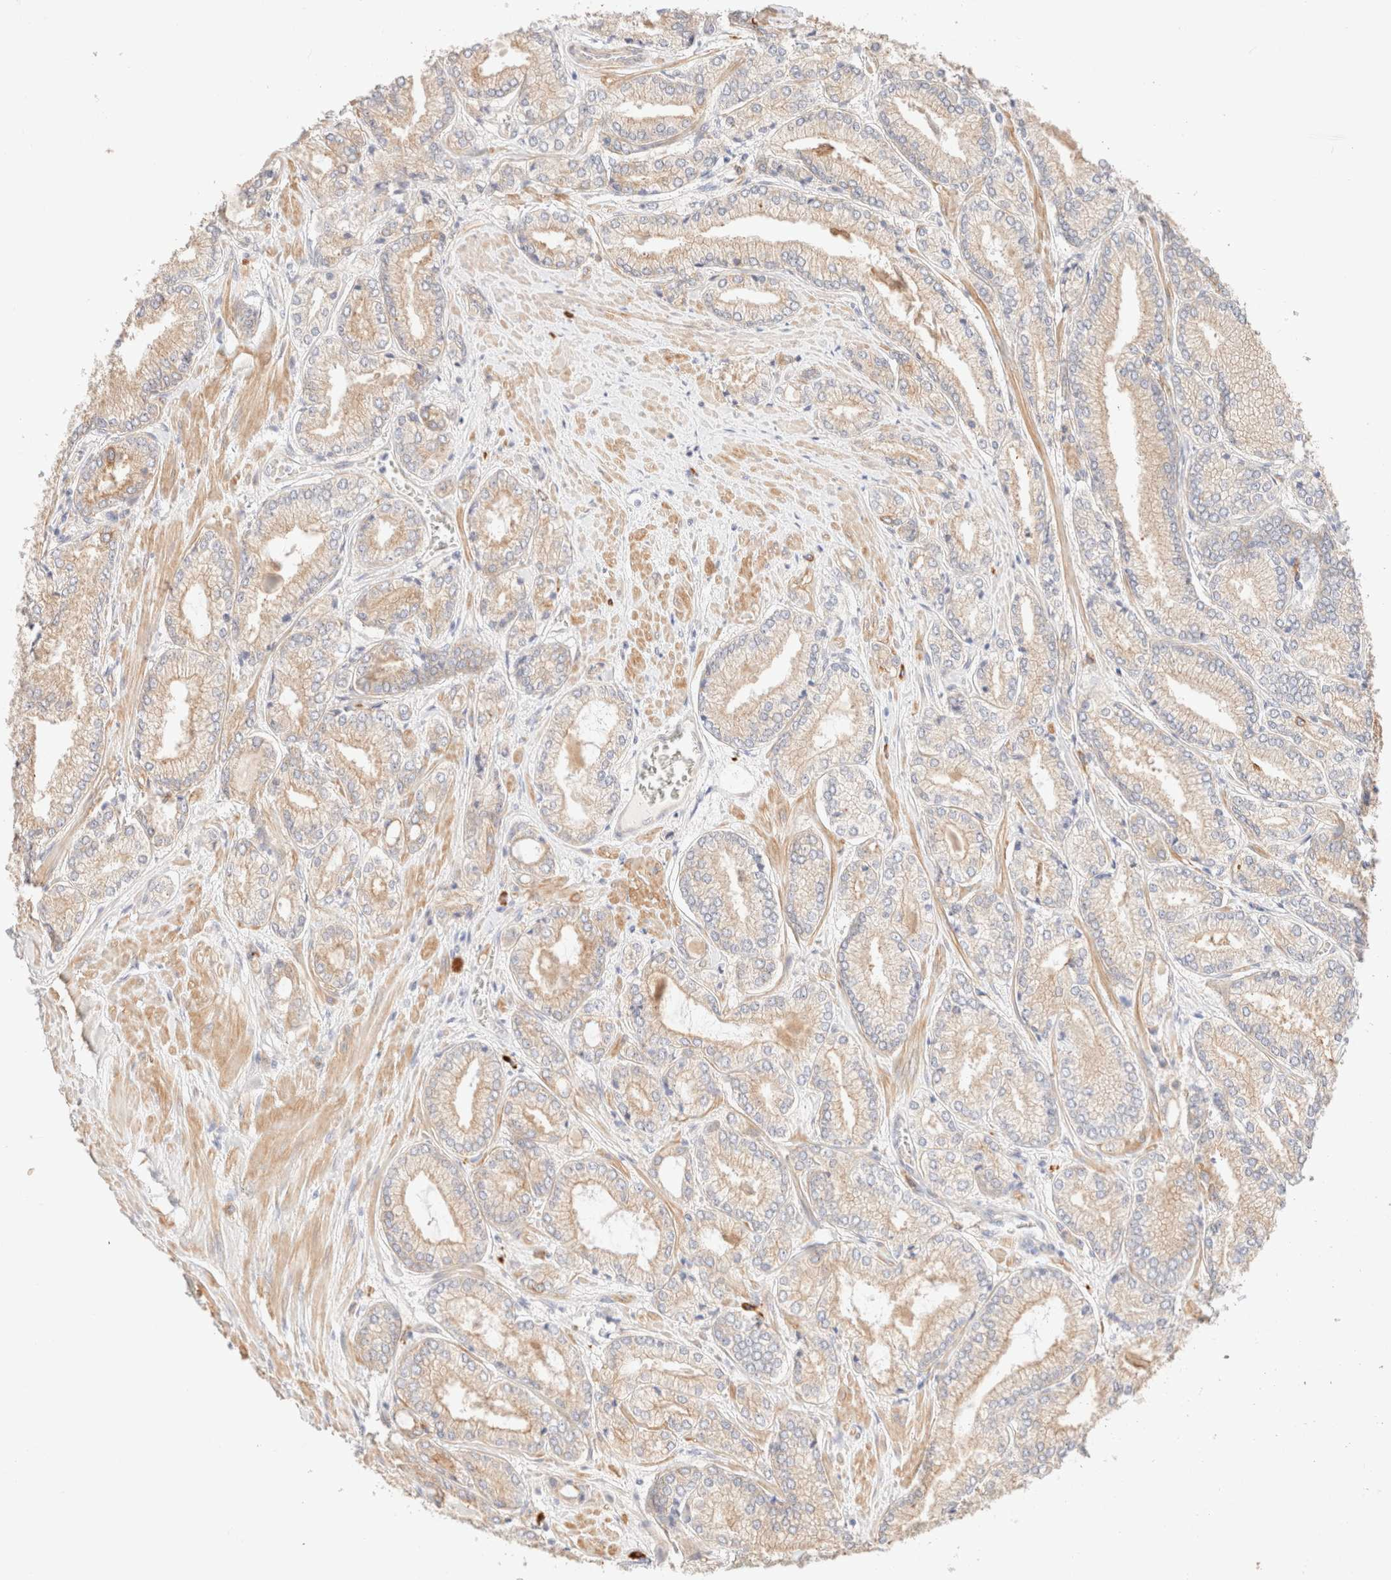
{"staining": {"intensity": "weak", "quantity": "25%-75%", "location": "cytoplasmic/membranous"}, "tissue": "prostate cancer", "cell_type": "Tumor cells", "image_type": "cancer", "snomed": [{"axis": "morphology", "description": "Adenocarcinoma, Low grade"}, {"axis": "topography", "description": "Prostate"}], "caption": "This is a histology image of IHC staining of low-grade adenocarcinoma (prostate), which shows weak positivity in the cytoplasmic/membranous of tumor cells.", "gene": "NIBAN2", "patient": {"sex": "male", "age": 62}}